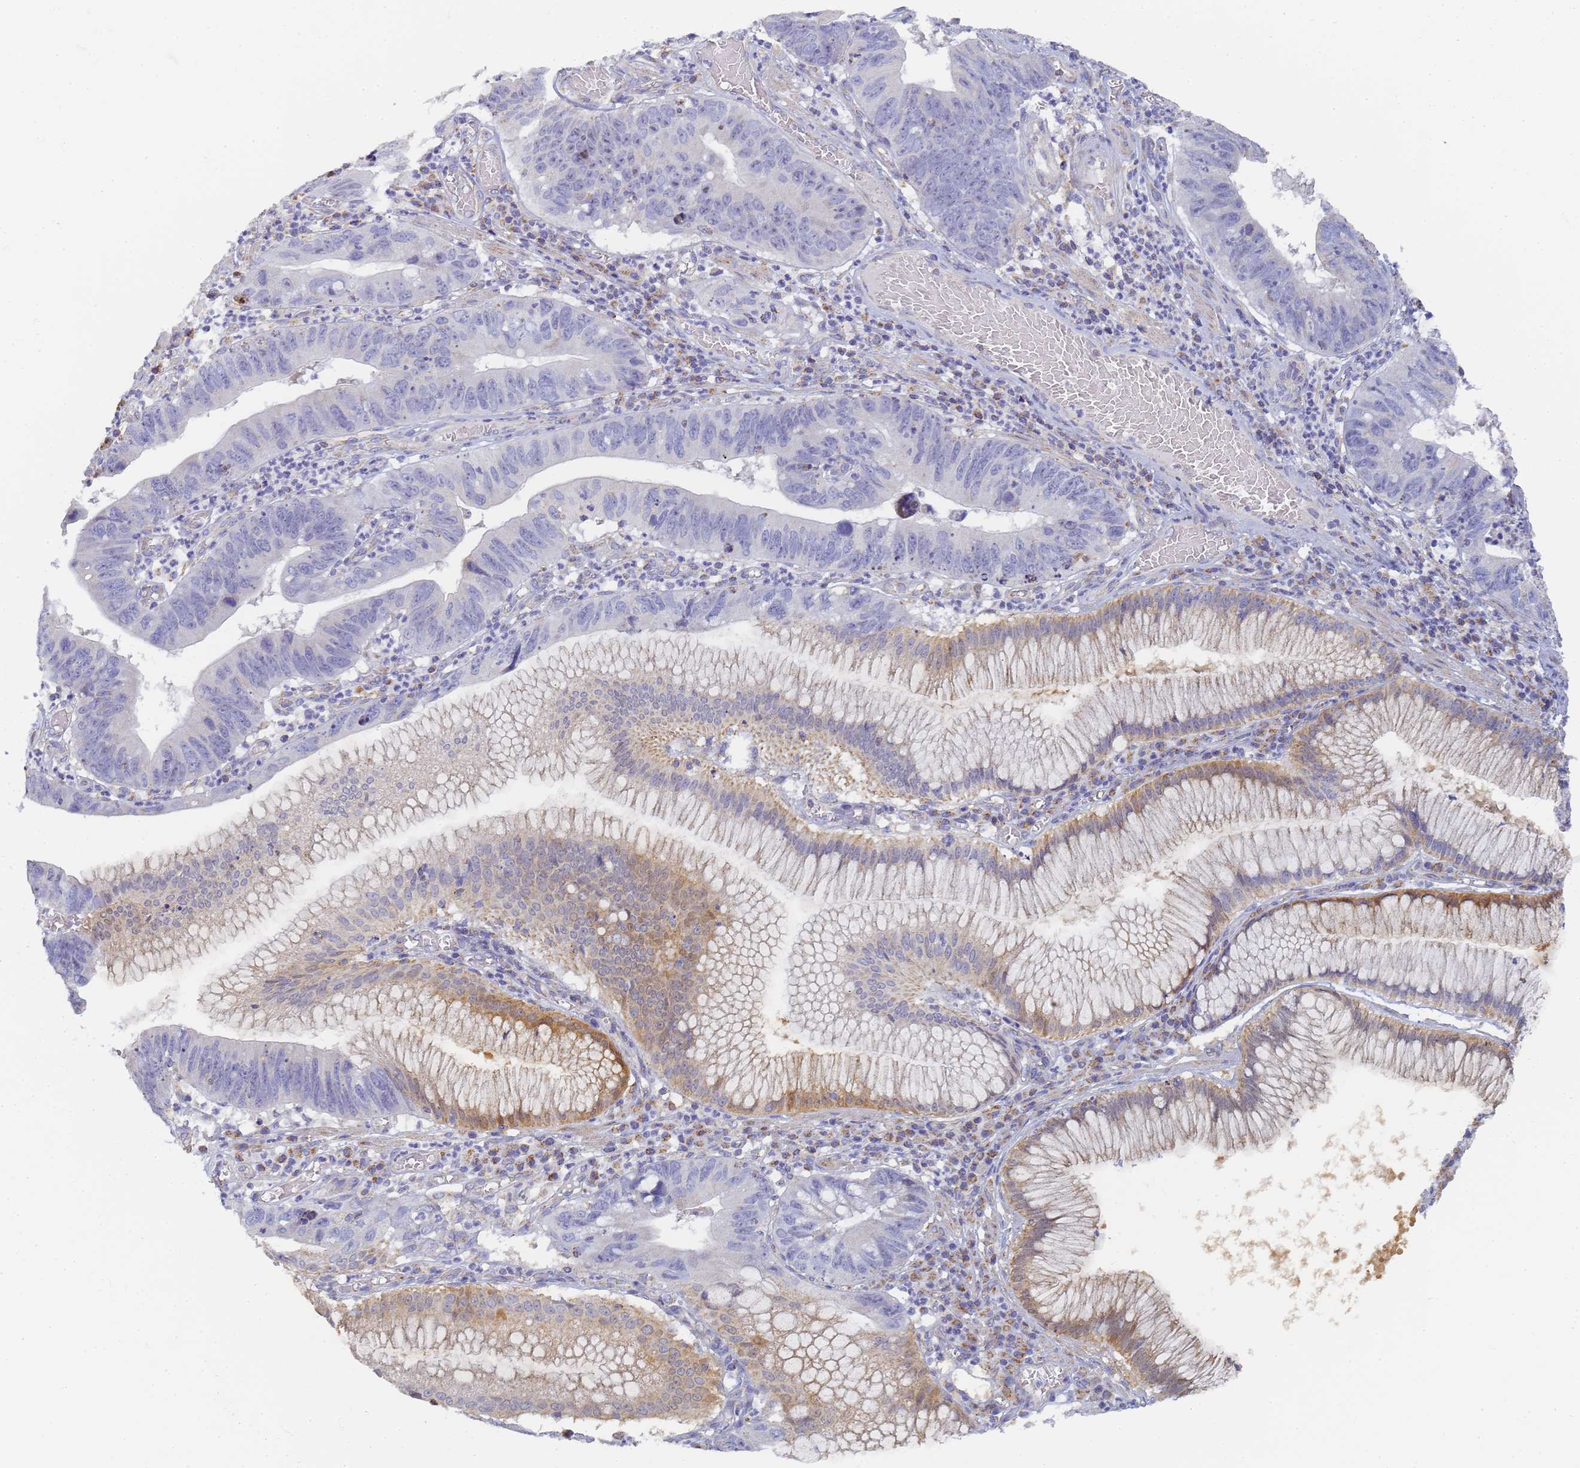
{"staining": {"intensity": "moderate", "quantity": "<25%", "location": "cytoplasmic/membranous"}, "tissue": "stomach cancer", "cell_type": "Tumor cells", "image_type": "cancer", "snomed": [{"axis": "morphology", "description": "Adenocarcinoma, NOS"}, {"axis": "topography", "description": "Stomach"}], "caption": "Immunohistochemistry (IHC) (DAB) staining of stomach cancer exhibits moderate cytoplasmic/membranous protein positivity in about <25% of tumor cells.", "gene": "UTP23", "patient": {"sex": "male", "age": 59}}